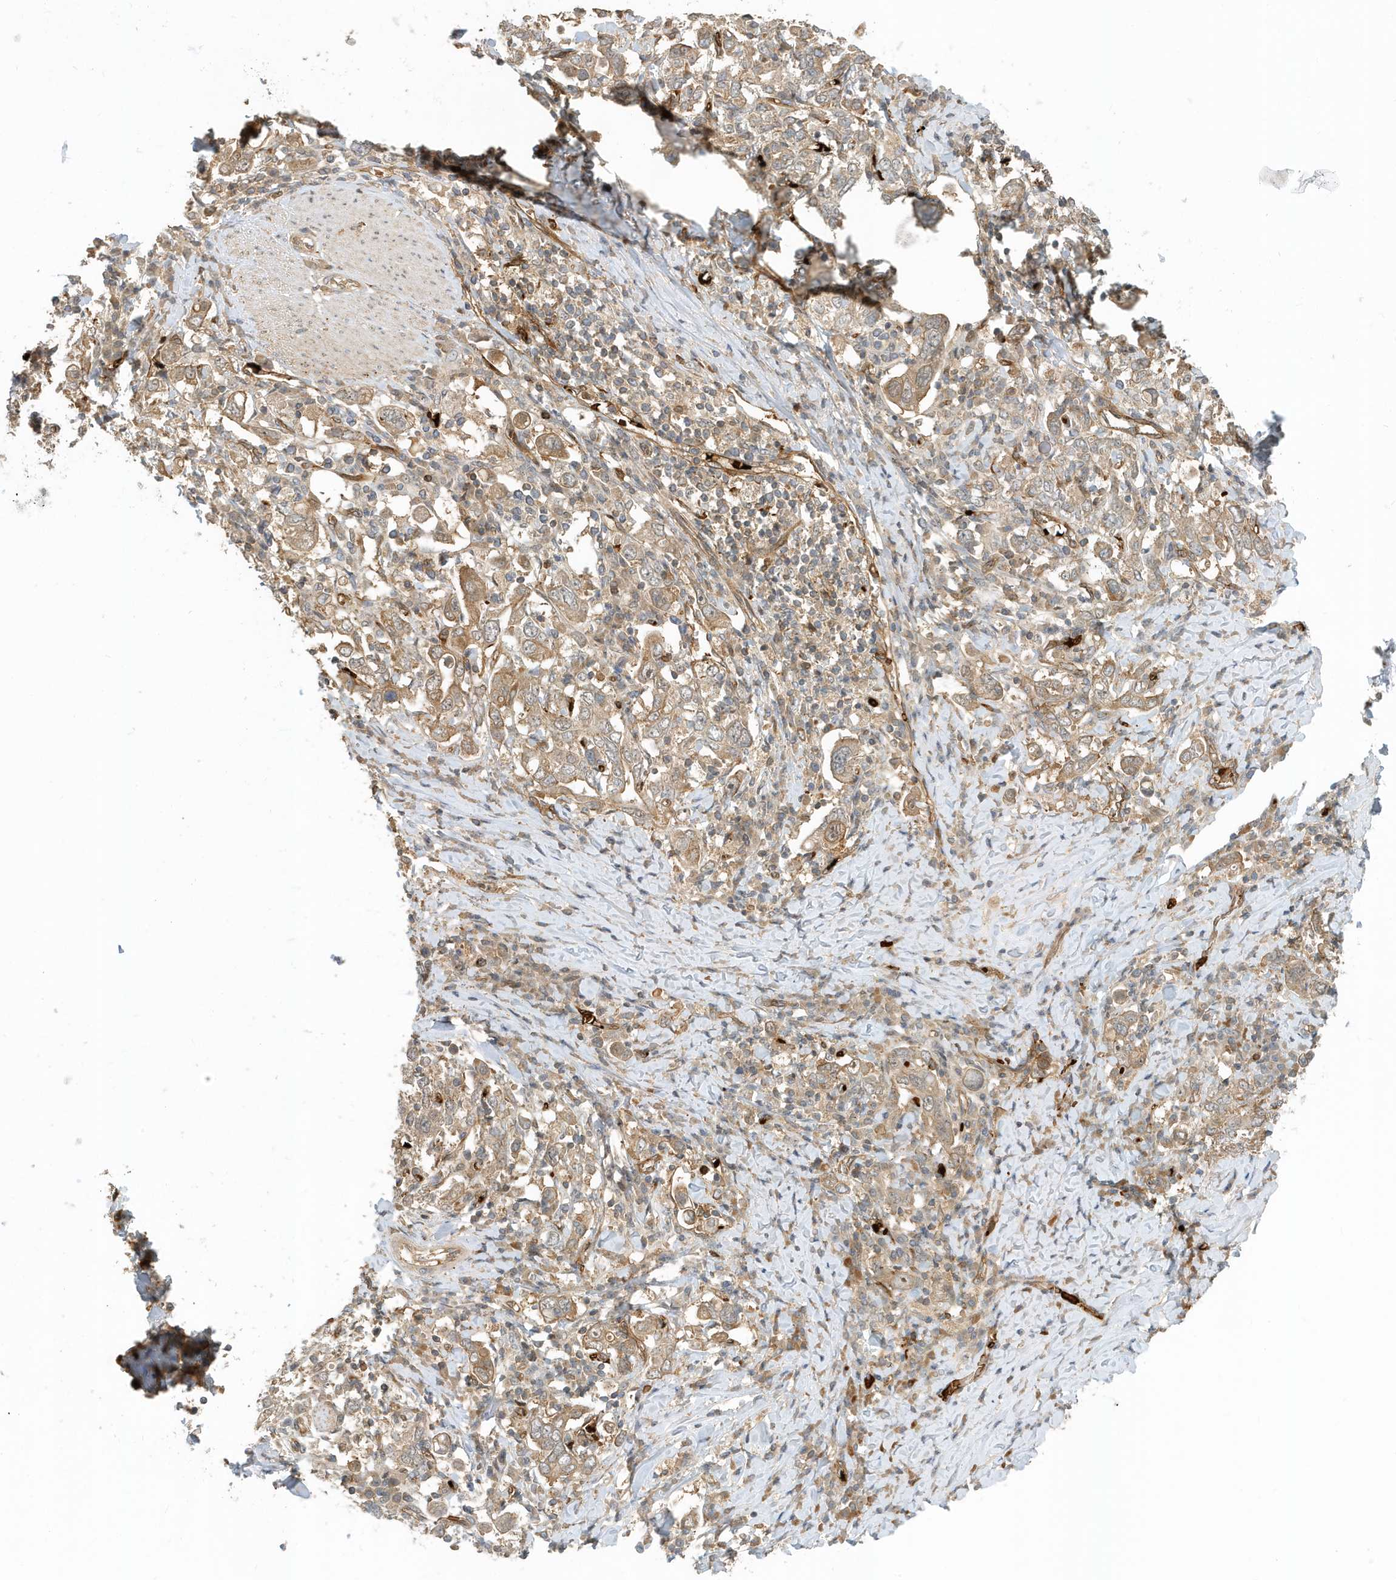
{"staining": {"intensity": "weak", "quantity": ">75%", "location": "cytoplasmic/membranous"}, "tissue": "stomach cancer", "cell_type": "Tumor cells", "image_type": "cancer", "snomed": [{"axis": "morphology", "description": "Adenocarcinoma, NOS"}, {"axis": "topography", "description": "Stomach, upper"}], "caption": "Immunohistochemistry (IHC) of stomach cancer demonstrates low levels of weak cytoplasmic/membranous staining in approximately >75% of tumor cells.", "gene": "FYCO1", "patient": {"sex": "male", "age": 62}}